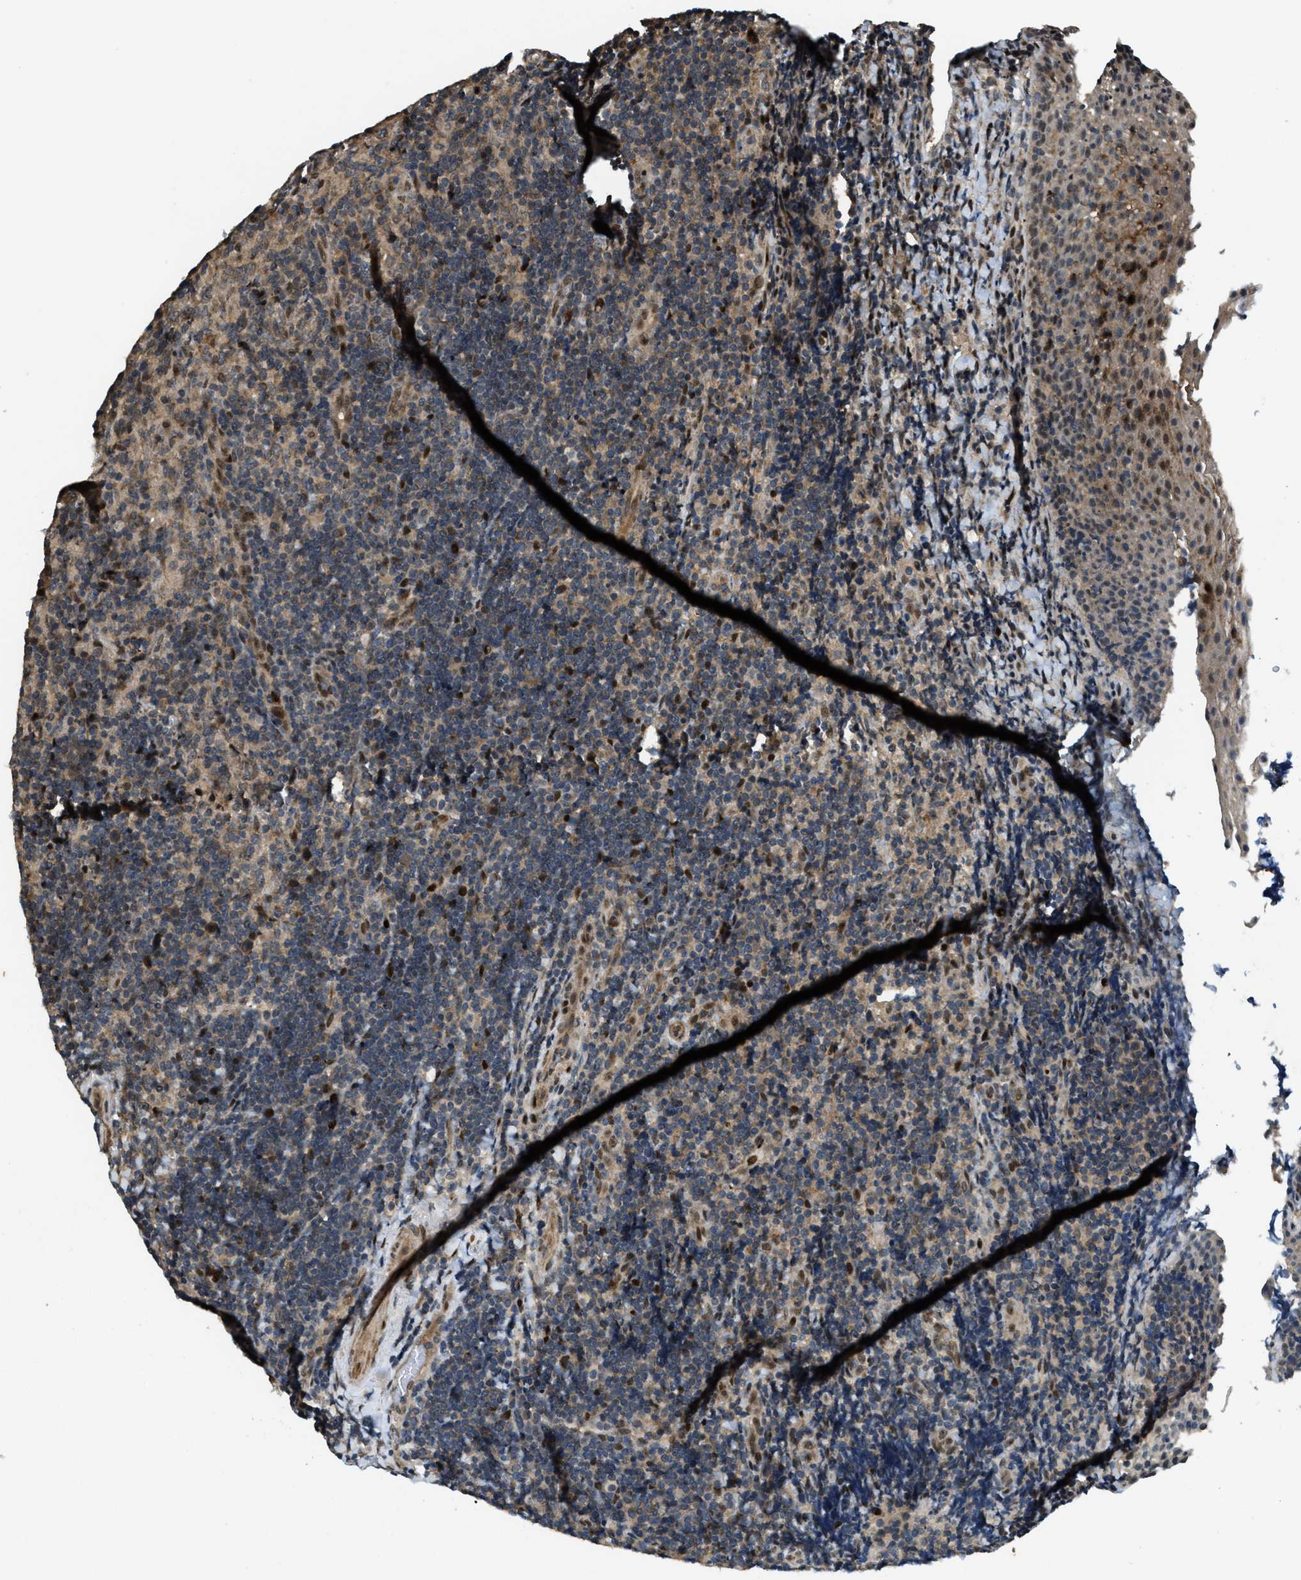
{"staining": {"intensity": "moderate", "quantity": ">75%", "location": "cytoplasmic/membranous"}, "tissue": "lymphoma", "cell_type": "Tumor cells", "image_type": "cancer", "snomed": [{"axis": "morphology", "description": "Malignant lymphoma, non-Hodgkin's type, High grade"}, {"axis": "topography", "description": "Tonsil"}], "caption": "About >75% of tumor cells in high-grade malignant lymphoma, non-Hodgkin's type show moderate cytoplasmic/membranous protein expression as visualized by brown immunohistochemical staining.", "gene": "TRAPPC14", "patient": {"sex": "female", "age": 36}}